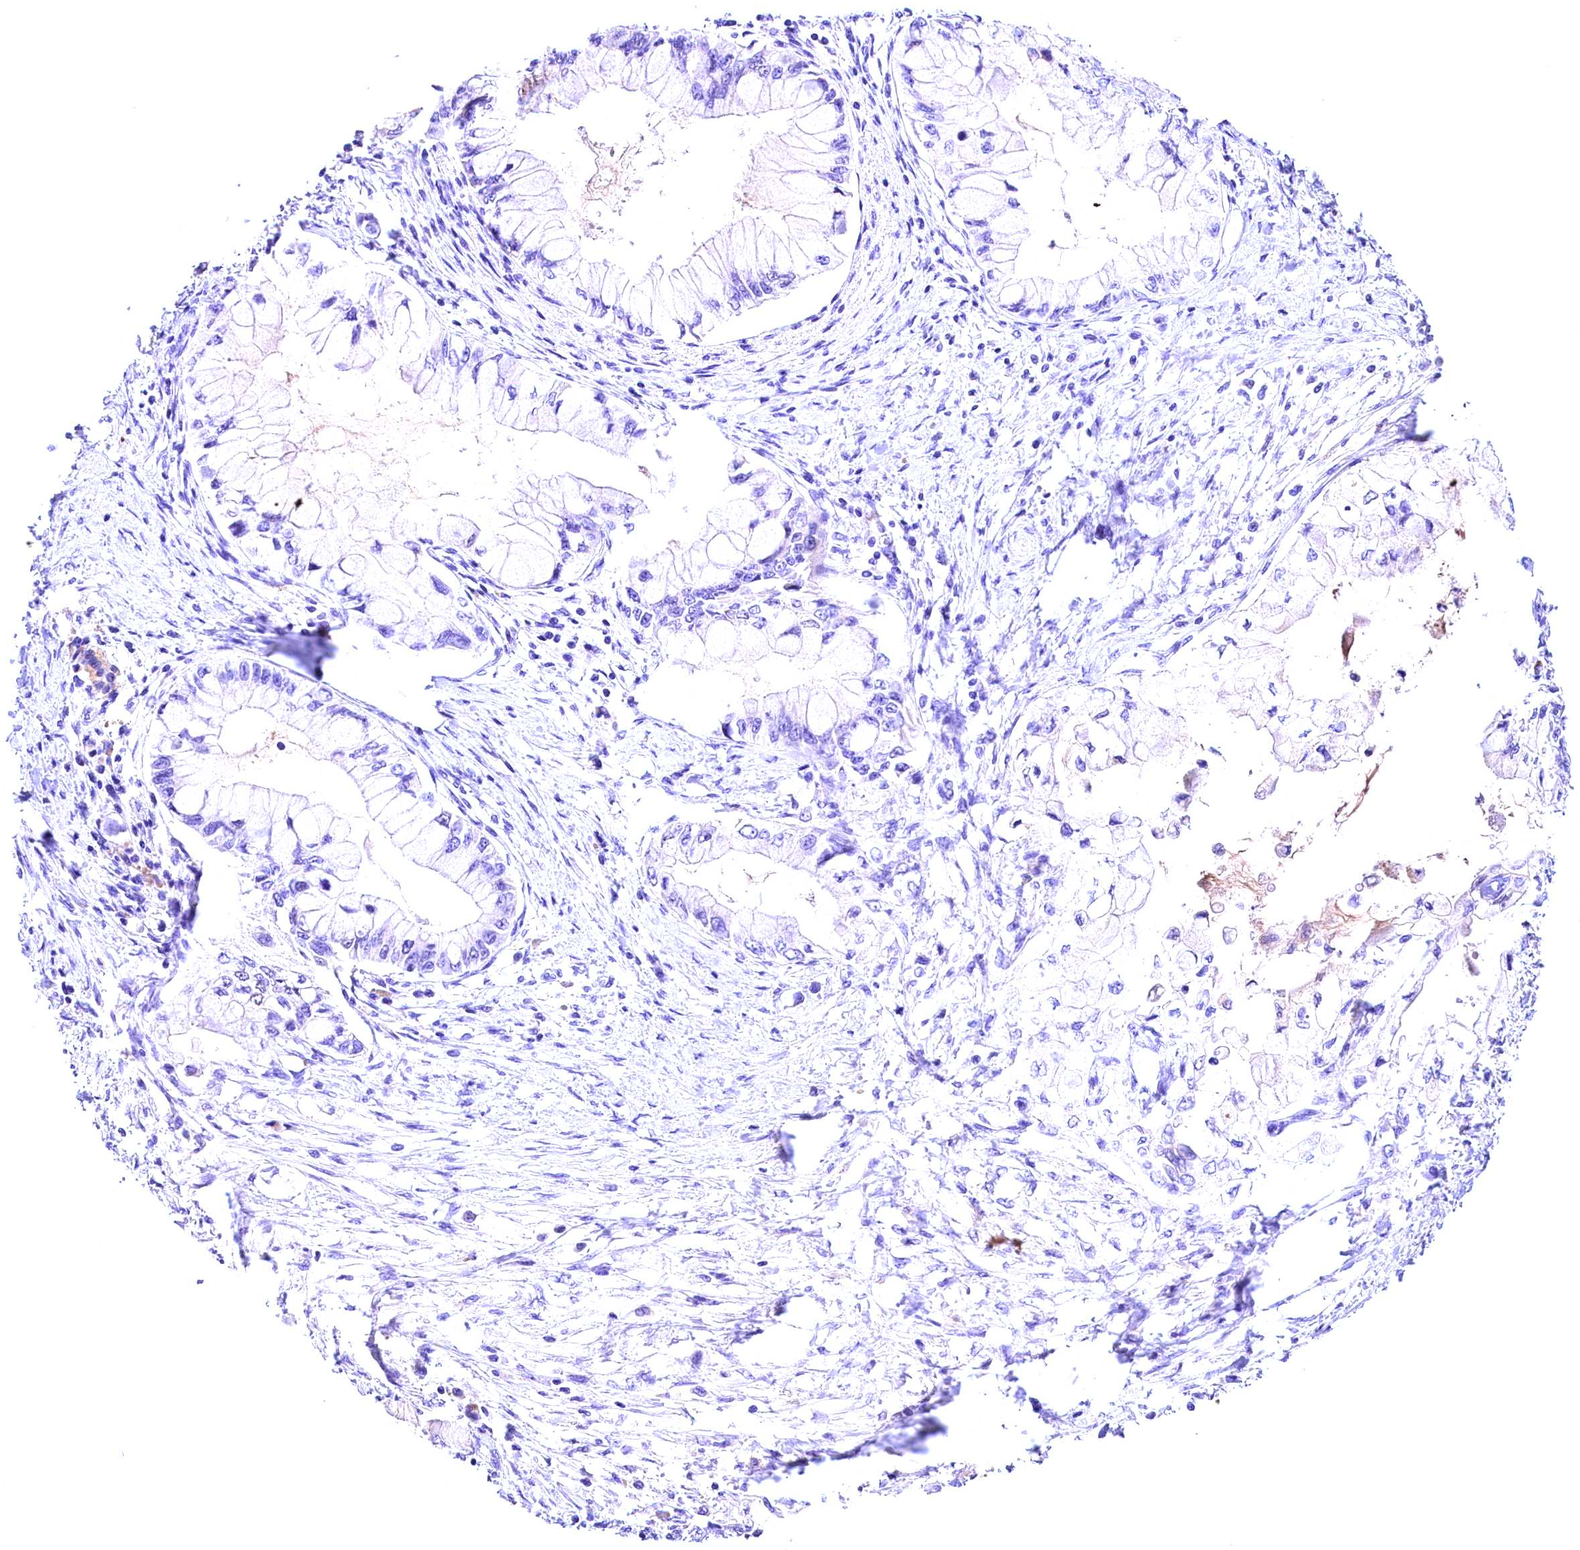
{"staining": {"intensity": "negative", "quantity": "none", "location": "none"}, "tissue": "pancreatic cancer", "cell_type": "Tumor cells", "image_type": "cancer", "snomed": [{"axis": "morphology", "description": "Adenocarcinoma, NOS"}, {"axis": "topography", "description": "Pancreas"}], "caption": "Tumor cells show no significant expression in pancreatic cancer.", "gene": "ARMC6", "patient": {"sex": "male", "age": 48}}